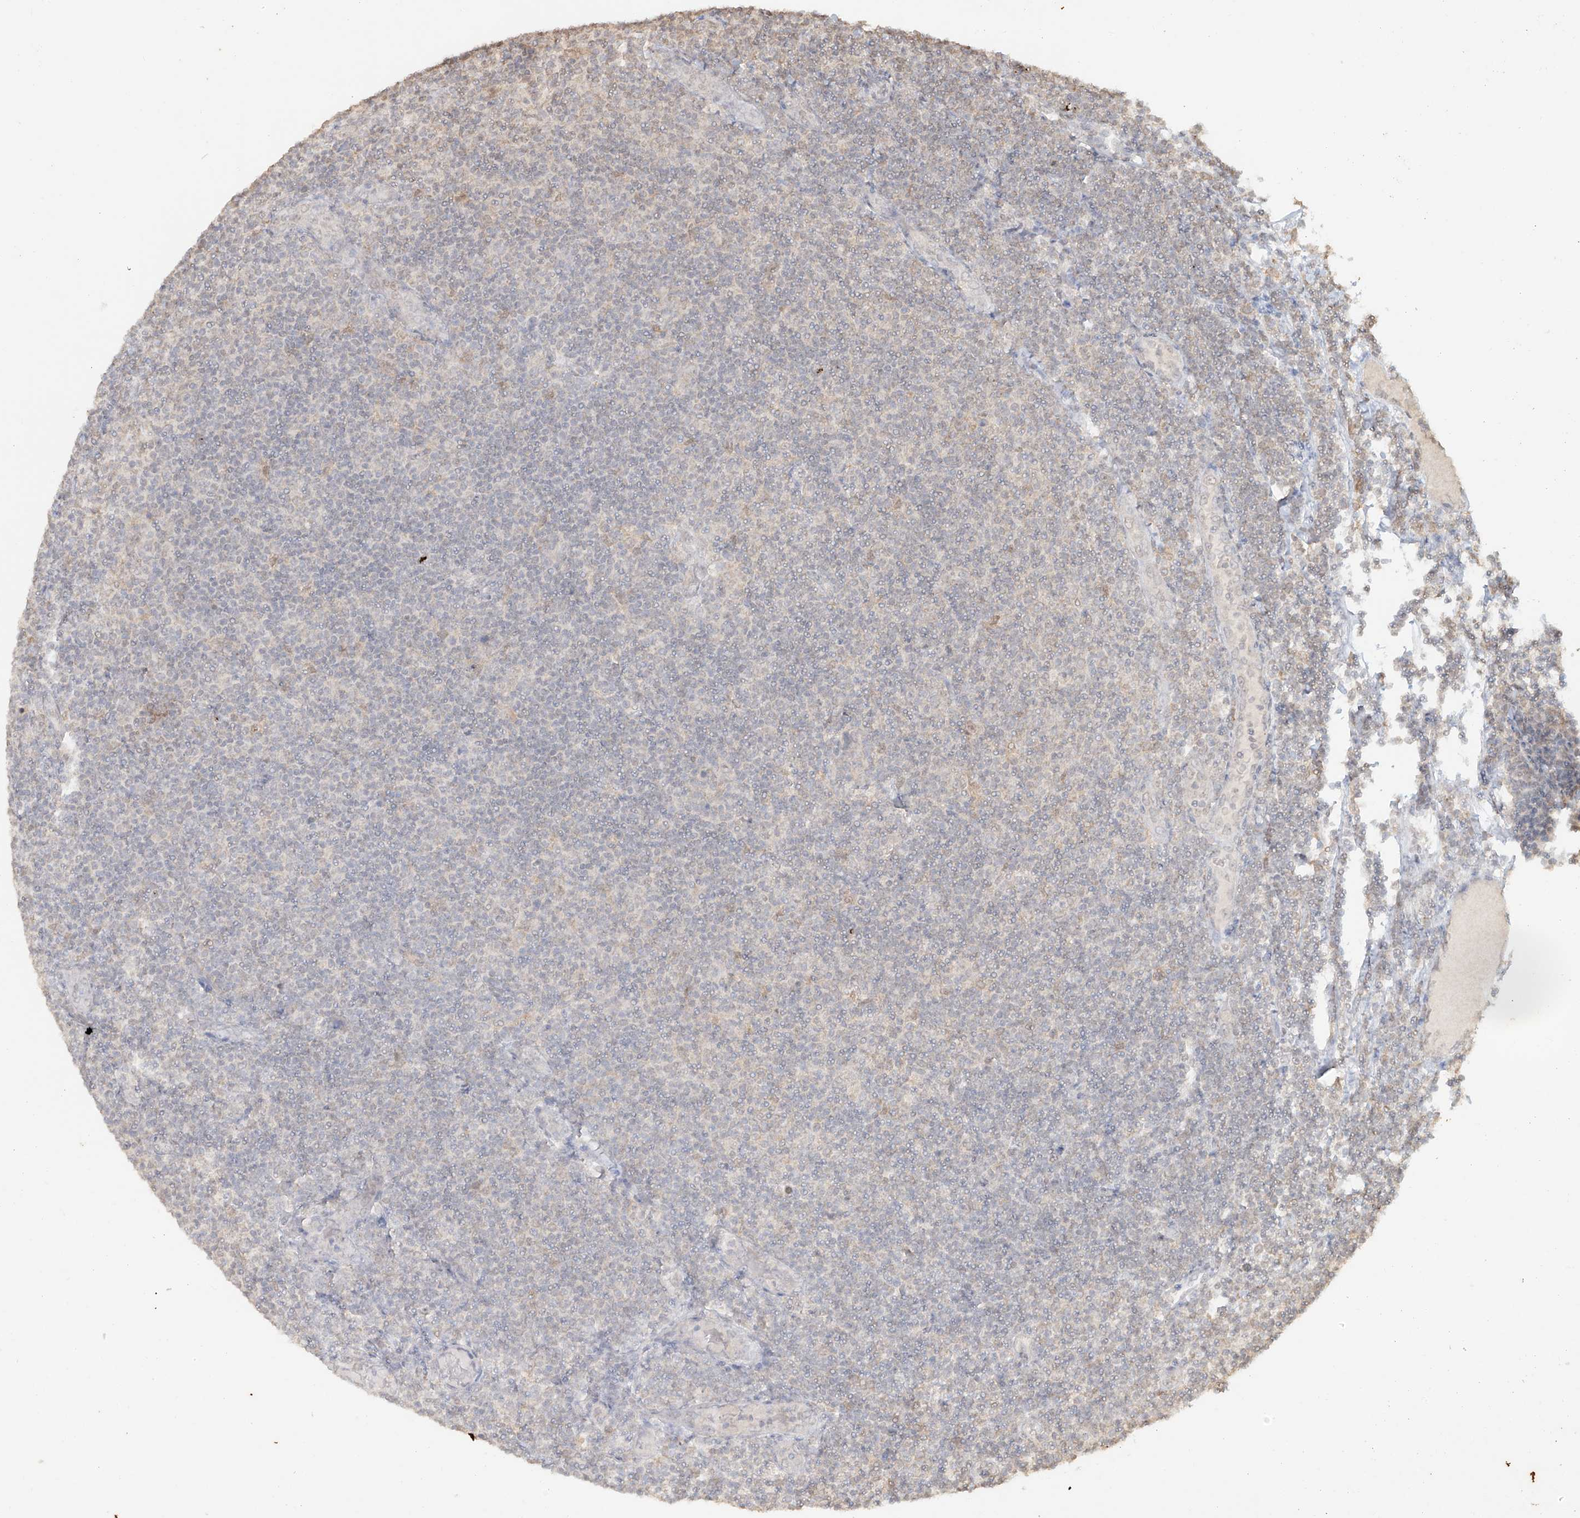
{"staining": {"intensity": "negative", "quantity": "none", "location": "none"}, "tissue": "lymphoma", "cell_type": "Tumor cells", "image_type": "cancer", "snomed": [{"axis": "morphology", "description": "Malignant lymphoma, non-Hodgkin's type, Low grade"}, {"axis": "topography", "description": "Lymph node"}], "caption": "A high-resolution histopathology image shows immunohistochemistry staining of lymphoma, which shows no significant positivity in tumor cells.", "gene": "TIGAR", "patient": {"sex": "male", "age": 83}}